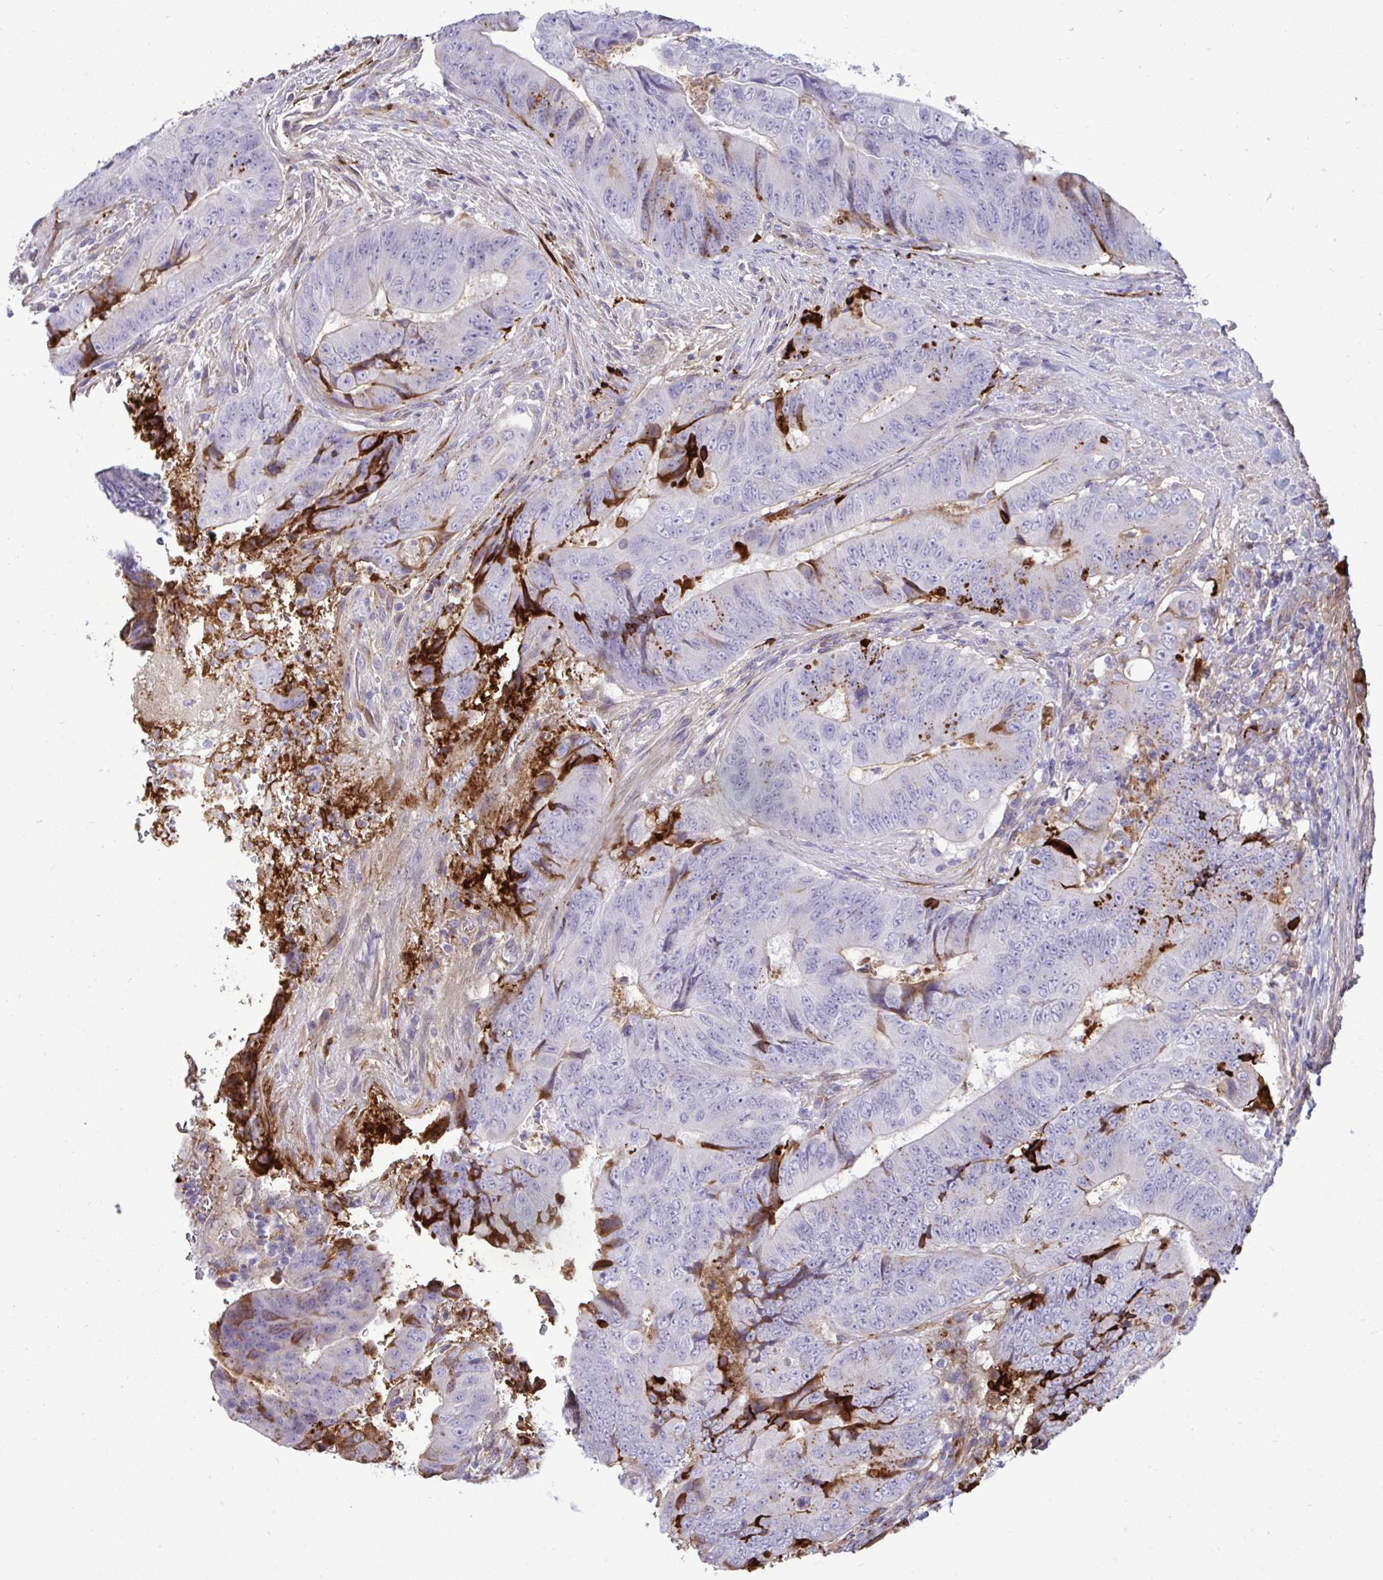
{"staining": {"intensity": "moderate", "quantity": "<25%", "location": "cytoplasmic/membranous"}, "tissue": "colorectal cancer", "cell_type": "Tumor cells", "image_type": "cancer", "snomed": [{"axis": "morphology", "description": "Adenocarcinoma, NOS"}, {"axis": "topography", "description": "Colon"}], "caption": "Moderate cytoplasmic/membranous protein staining is identified in about <25% of tumor cells in colorectal cancer (adenocarcinoma).", "gene": "F2", "patient": {"sex": "female", "age": 48}}